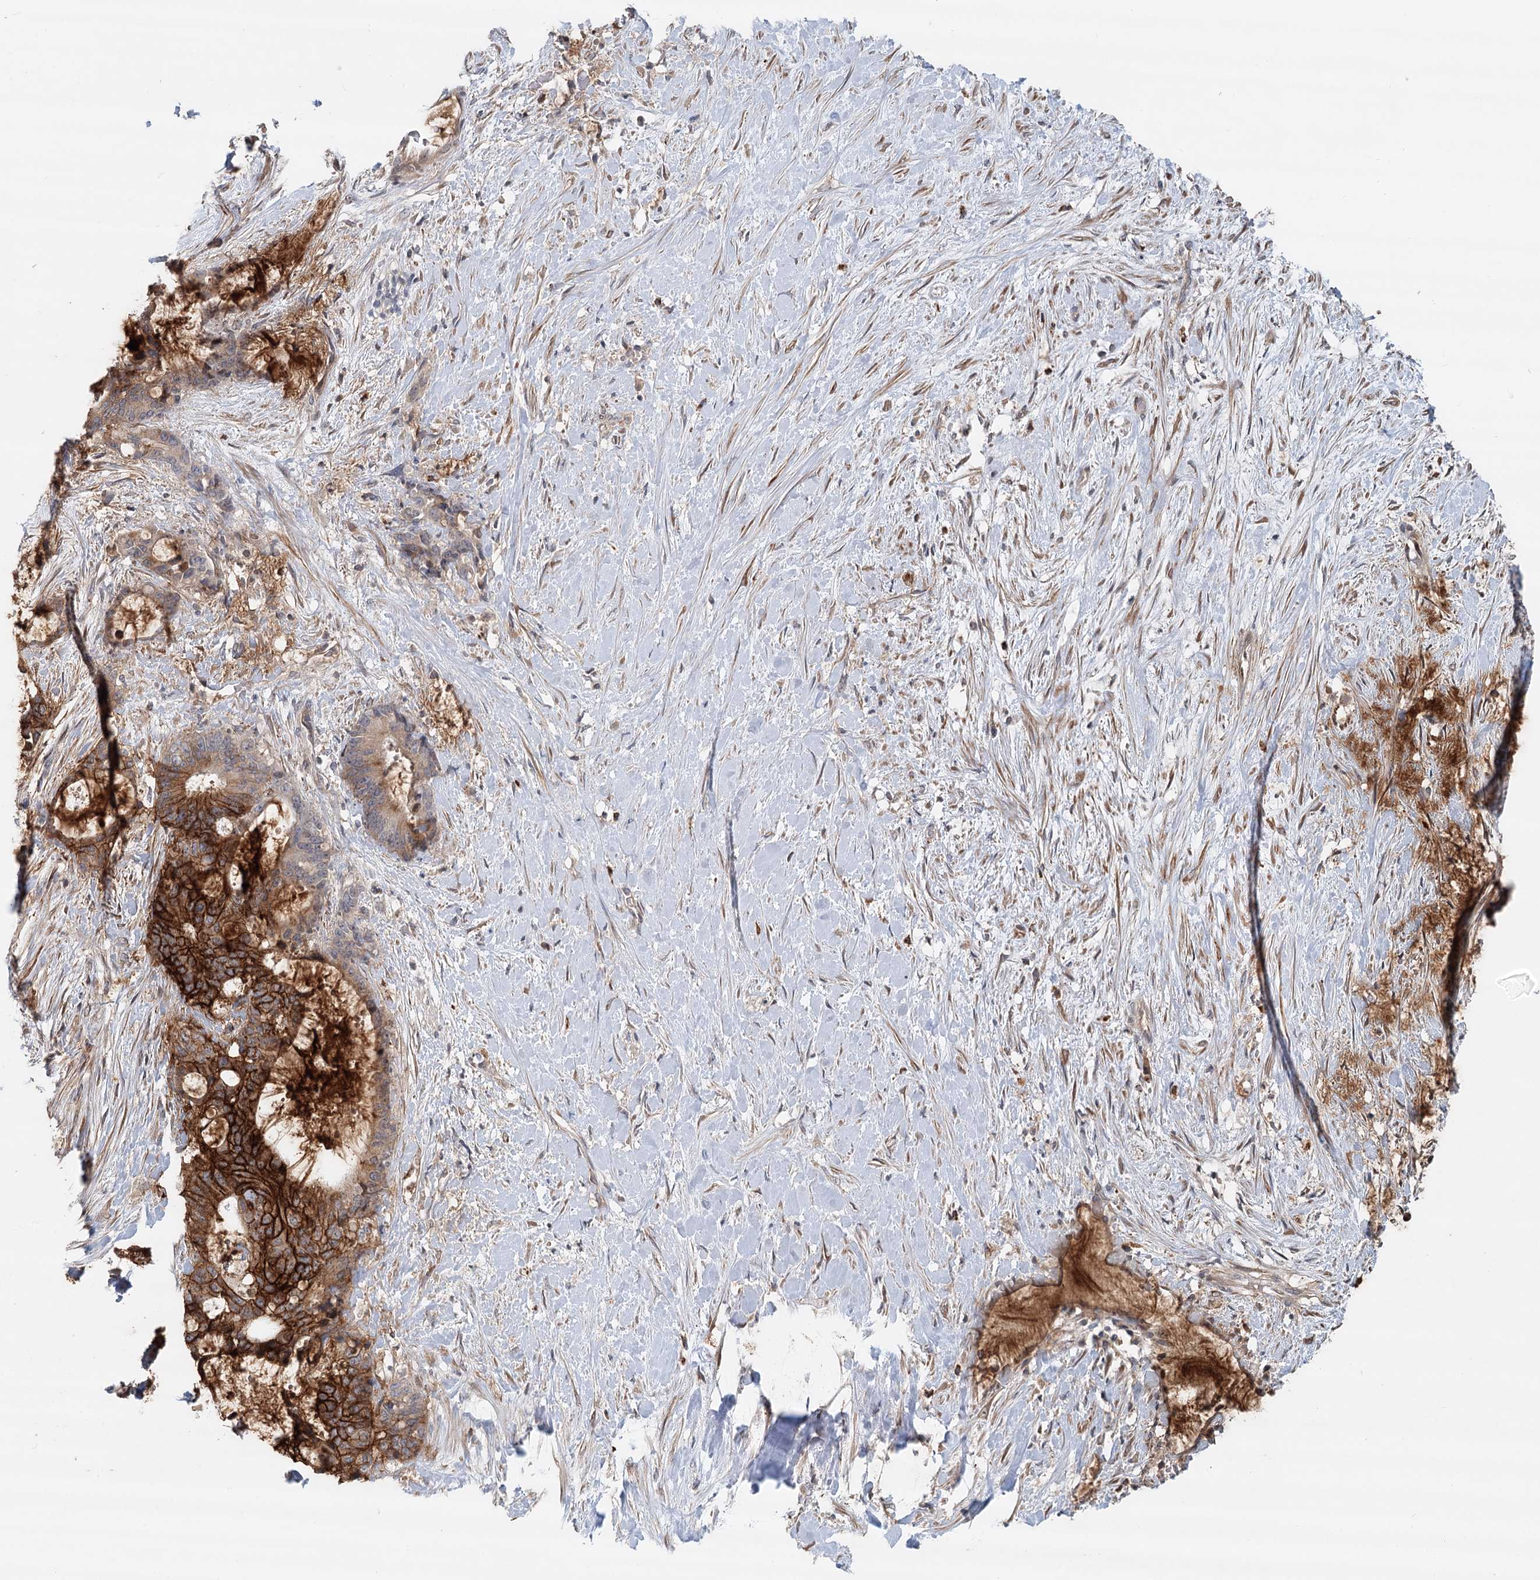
{"staining": {"intensity": "strong", "quantity": "25%-75%", "location": "cytoplasmic/membranous"}, "tissue": "liver cancer", "cell_type": "Tumor cells", "image_type": "cancer", "snomed": [{"axis": "morphology", "description": "Normal tissue, NOS"}, {"axis": "morphology", "description": "Cholangiocarcinoma"}, {"axis": "topography", "description": "Liver"}, {"axis": "topography", "description": "Peripheral nerve tissue"}], "caption": "Protein analysis of cholangiocarcinoma (liver) tissue demonstrates strong cytoplasmic/membranous staining in about 25%-75% of tumor cells.", "gene": "RNF111", "patient": {"sex": "female", "age": 73}}